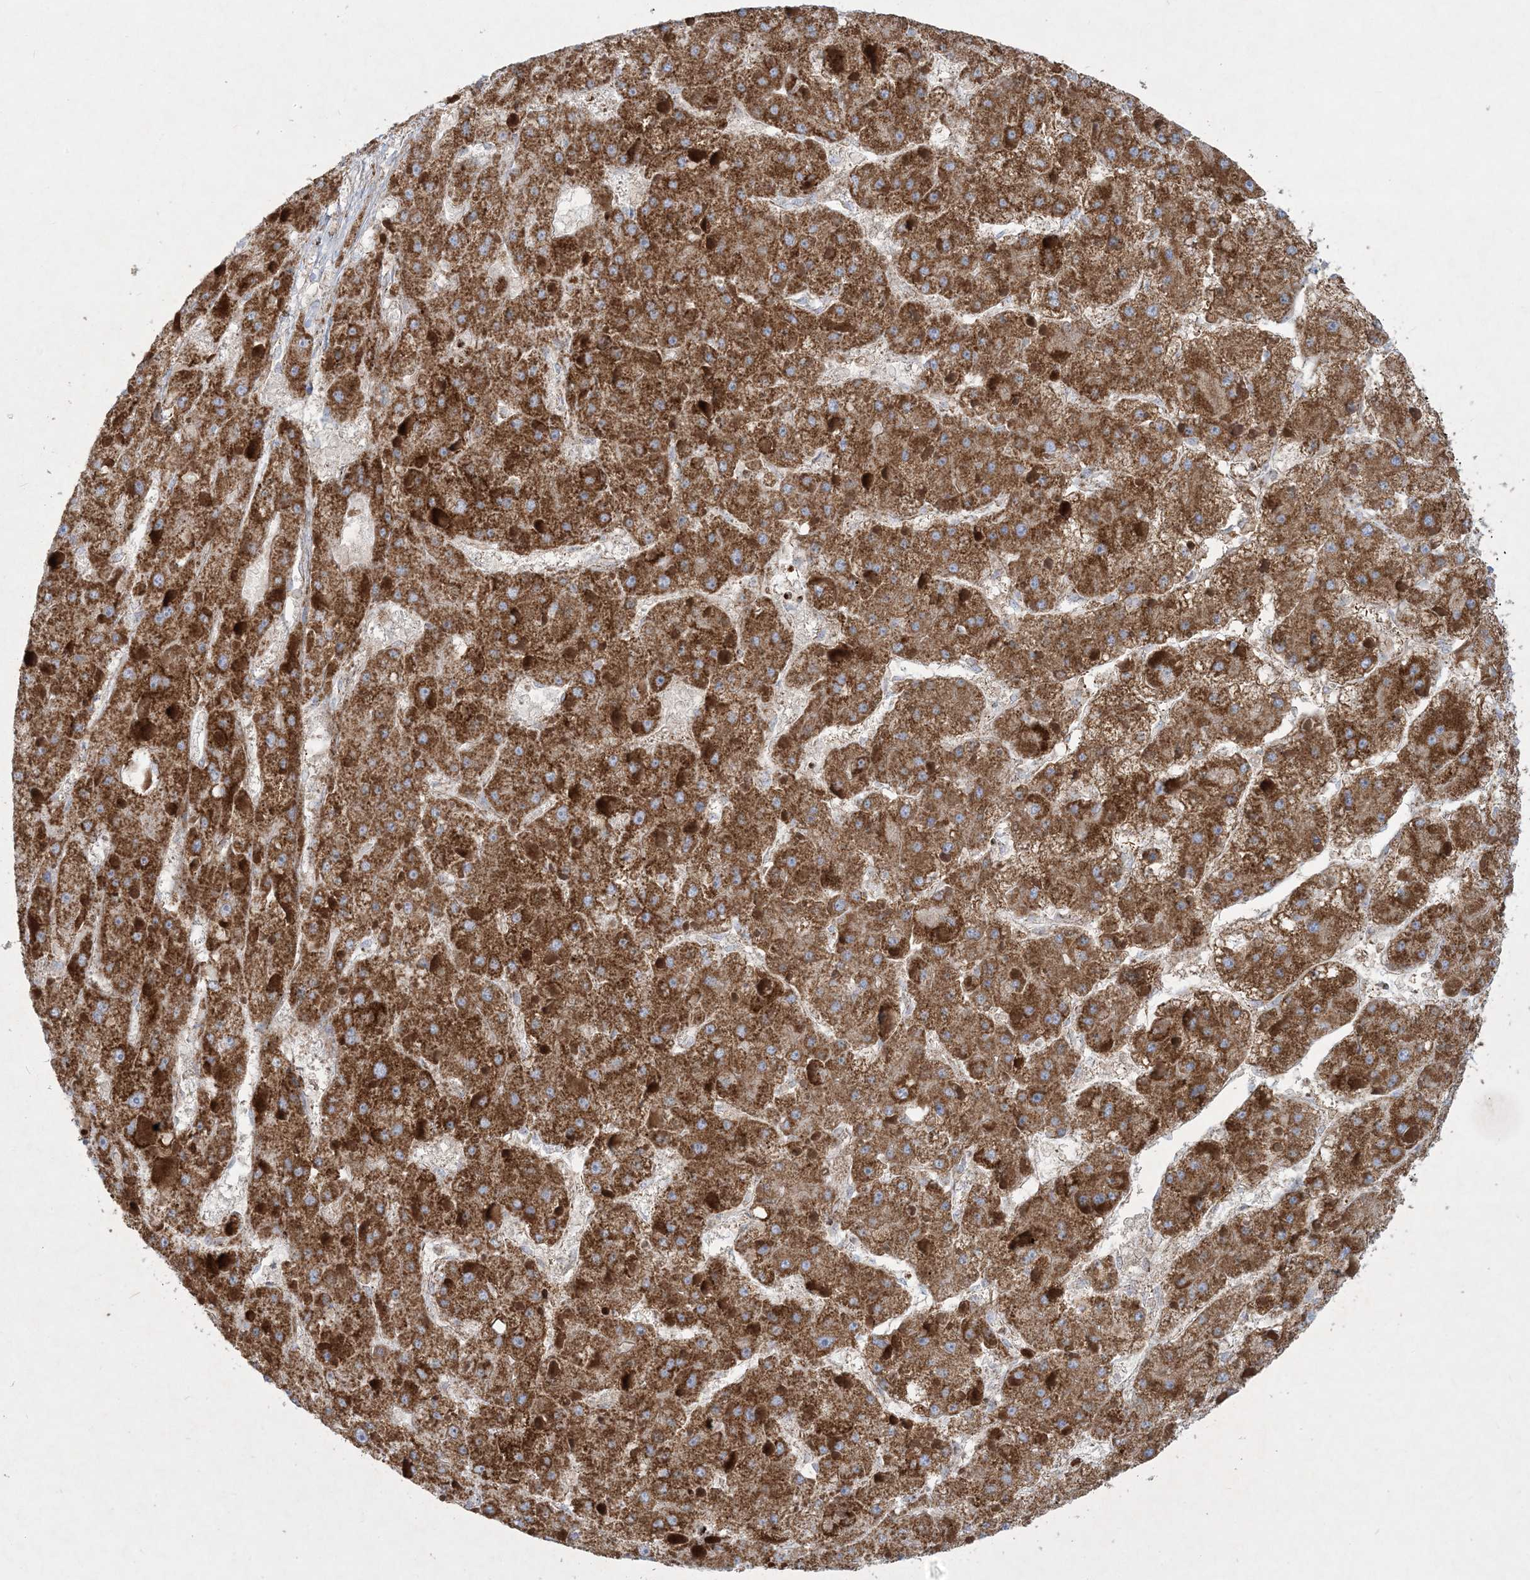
{"staining": {"intensity": "strong", "quantity": ">75%", "location": "cytoplasmic/membranous"}, "tissue": "liver cancer", "cell_type": "Tumor cells", "image_type": "cancer", "snomed": [{"axis": "morphology", "description": "Carcinoma, Hepatocellular, NOS"}, {"axis": "topography", "description": "Liver"}], "caption": "Liver cancer (hepatocellular carcinoma) was stained to show a protein in brown. There is high levels of strong cytoplasmic/membranous staining in approximately >75% of tumor cells. (DAB (3,3'-diaminobenzidine) = brown stain, brightfield microscopy at high magnification).", "gene": "BEND4", "patient": {"sex": "female", "age": 73}}